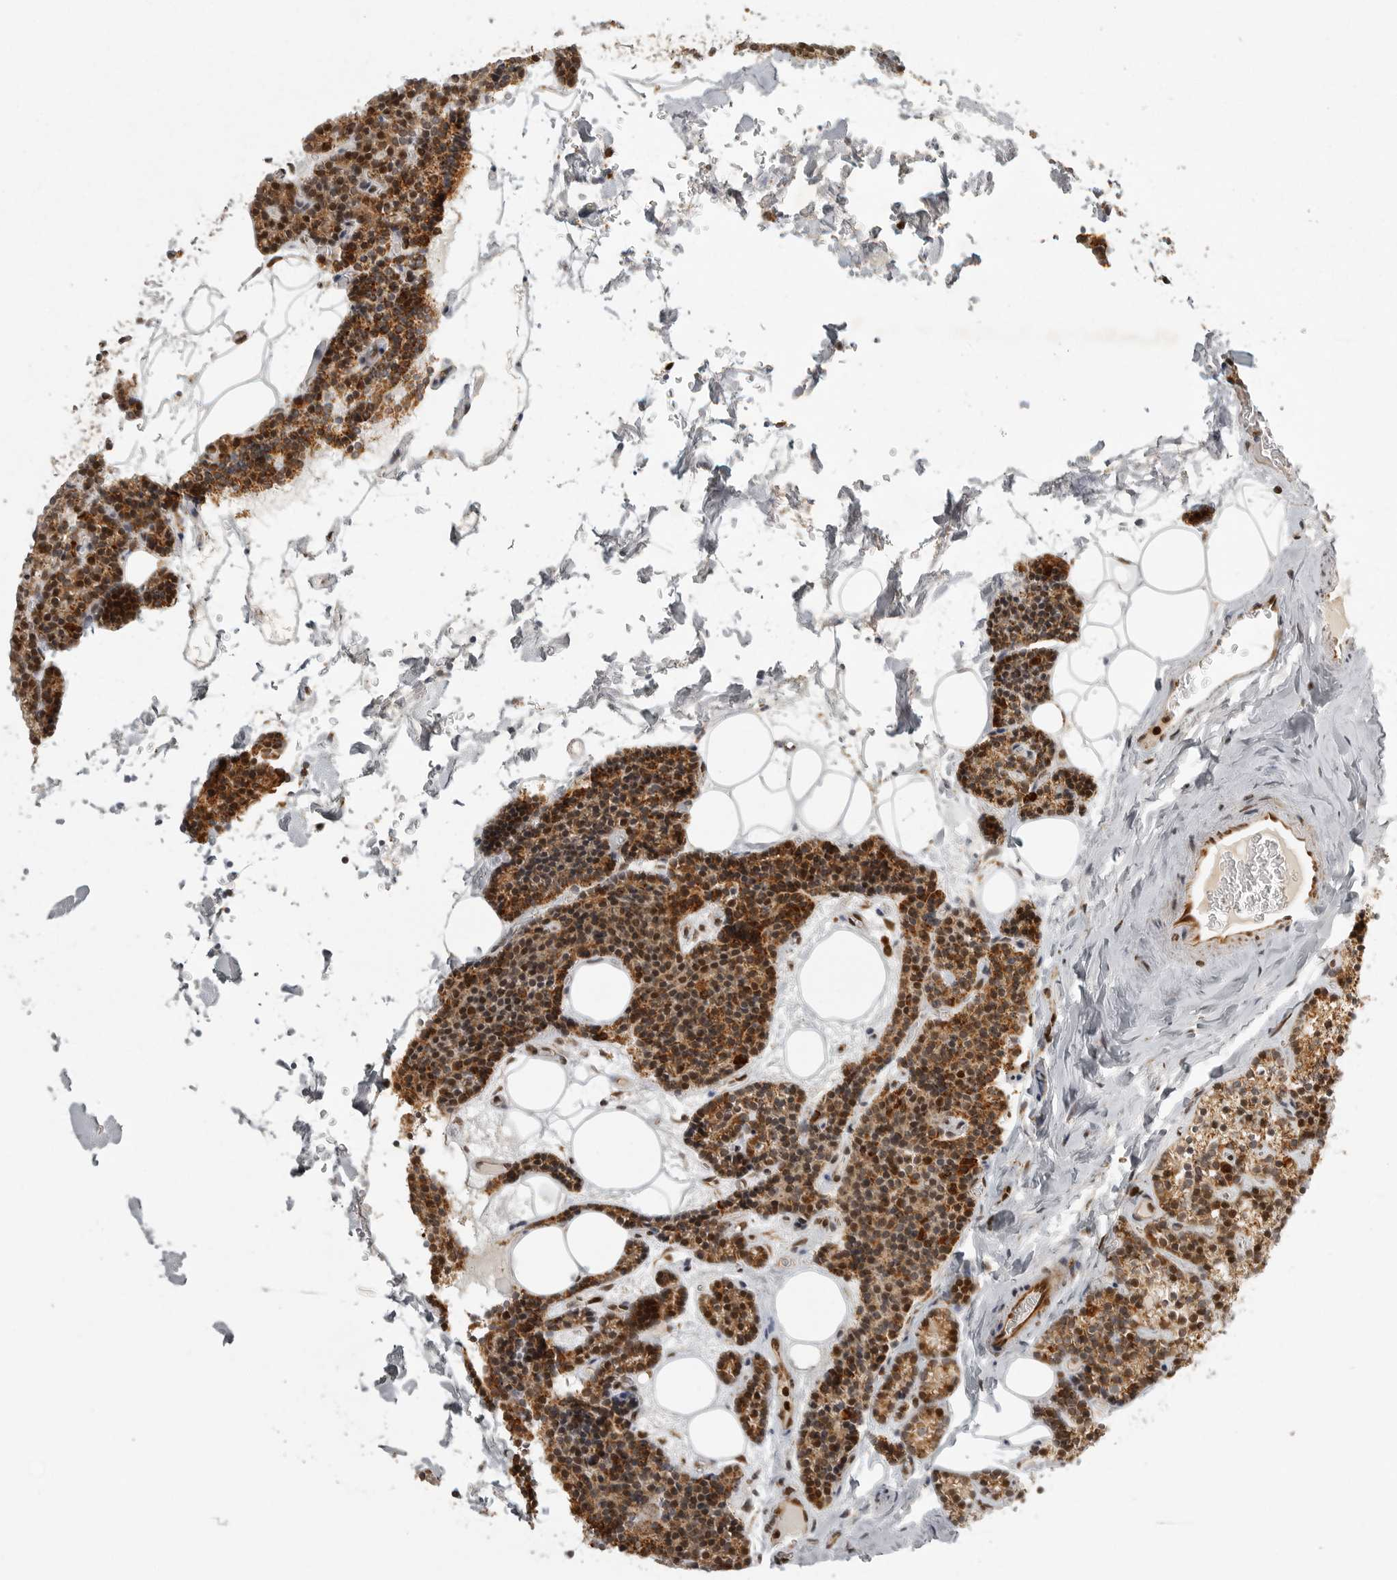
{"staining": {"intensity": "strong", "quantity": ">75%", "location": "cytoplasmic/membranous"}, "tissue": "parathyroid gland", "cell_type": "Glandular cells", "image_type": "normal", "snomed": [{"axis": "morphology", "description": "Normal tissue, NOS"}, {"axis": "topography", "description": "Parathyroid gland"}], "caption": "This histopathology image displays immunohistochemistry (IHC) staining of benign human parathyroid gland, with high strong cytoplasmic/membranous staining in about >75% of glandular cells.", "gene": "NARS2", "patient": {"sex": "male", "age": 42}}